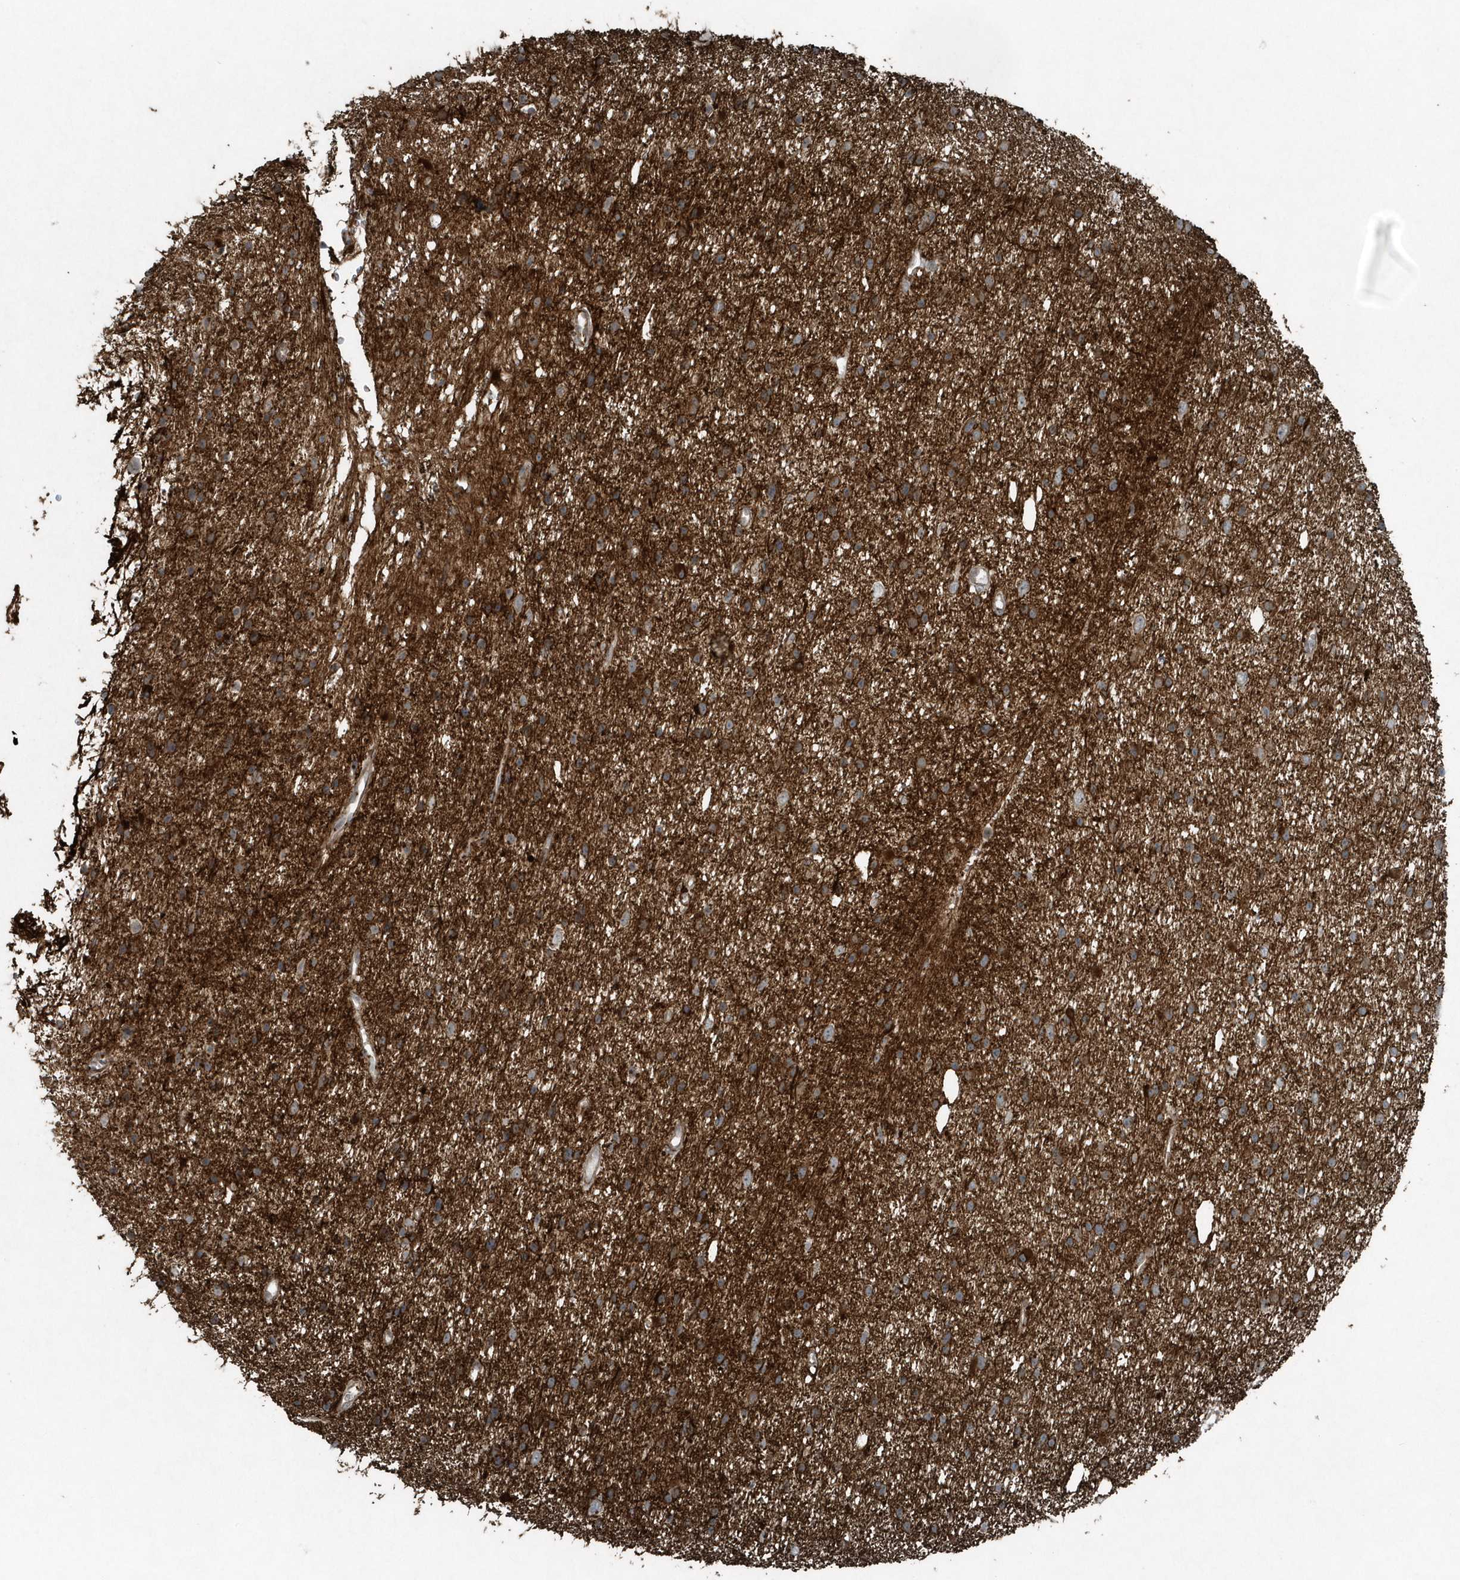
{"staining": {"intensity": "moderate", "quantity": ">75%", "location": "cytoplasmic/membranous"}, "tissue": "glioma", "cell_type": "Tumor cells", "image_type": "cancer", "snomed": [{"axis": "morphology", "description": "Glioma, malignant, Low grade"}, {"axis": "topography", "description": "Cerebral cortex"}], "caption": "A medium amount of moderate cytoplasmic/membranous expression is identified in about >75% of tumor cells in malignant low-grade glioma tissue.", "gene": "GCC2", "patient": {"sex": "female", "age": 39}}